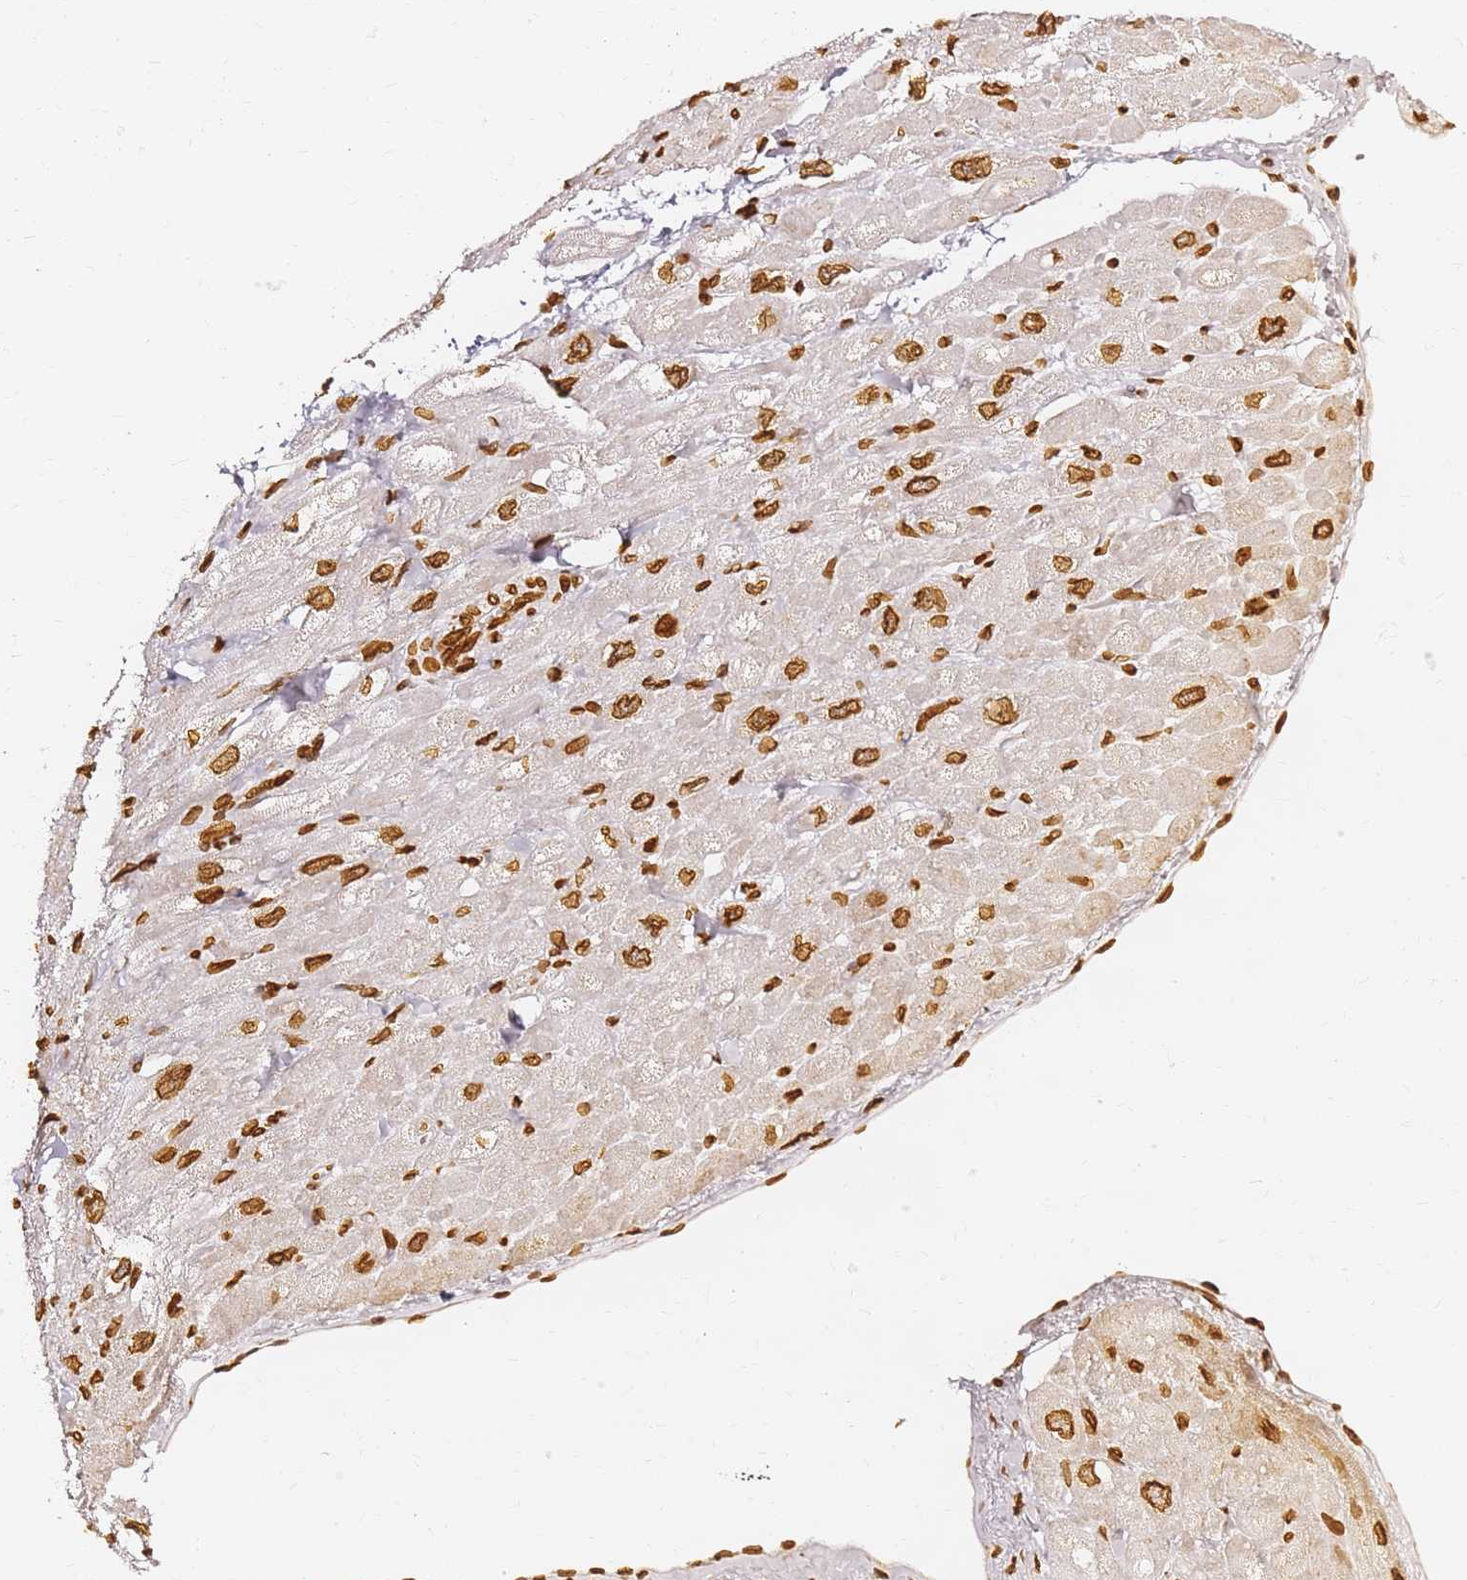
{"staining": {"intensity": "strong", "quantity": ">75%", "location": "cytoplasmic/membranous,nuclear"}, "tissue": "heart muscle", "cell_type": "Cardiomyocytes", "image_type": "normal", "snomed": [{"axis": "morphology", "description": "Normal tissue, NOS"}, {"axis": "topography", "description": "Heart"}], "caption": "Heart muscle was stained to show a protein in brown. There is high levels of strong cytoplasmic/membranous,nuclear positivity in about >75% of cardiomyocytes. The protein of interest is stained brown, and the nuclei are stained in blue (DAB IHC with brightfield microscopy, high magnification).", "gene": "C6orf141", "patient": {"sex": "male", "age": 65}}